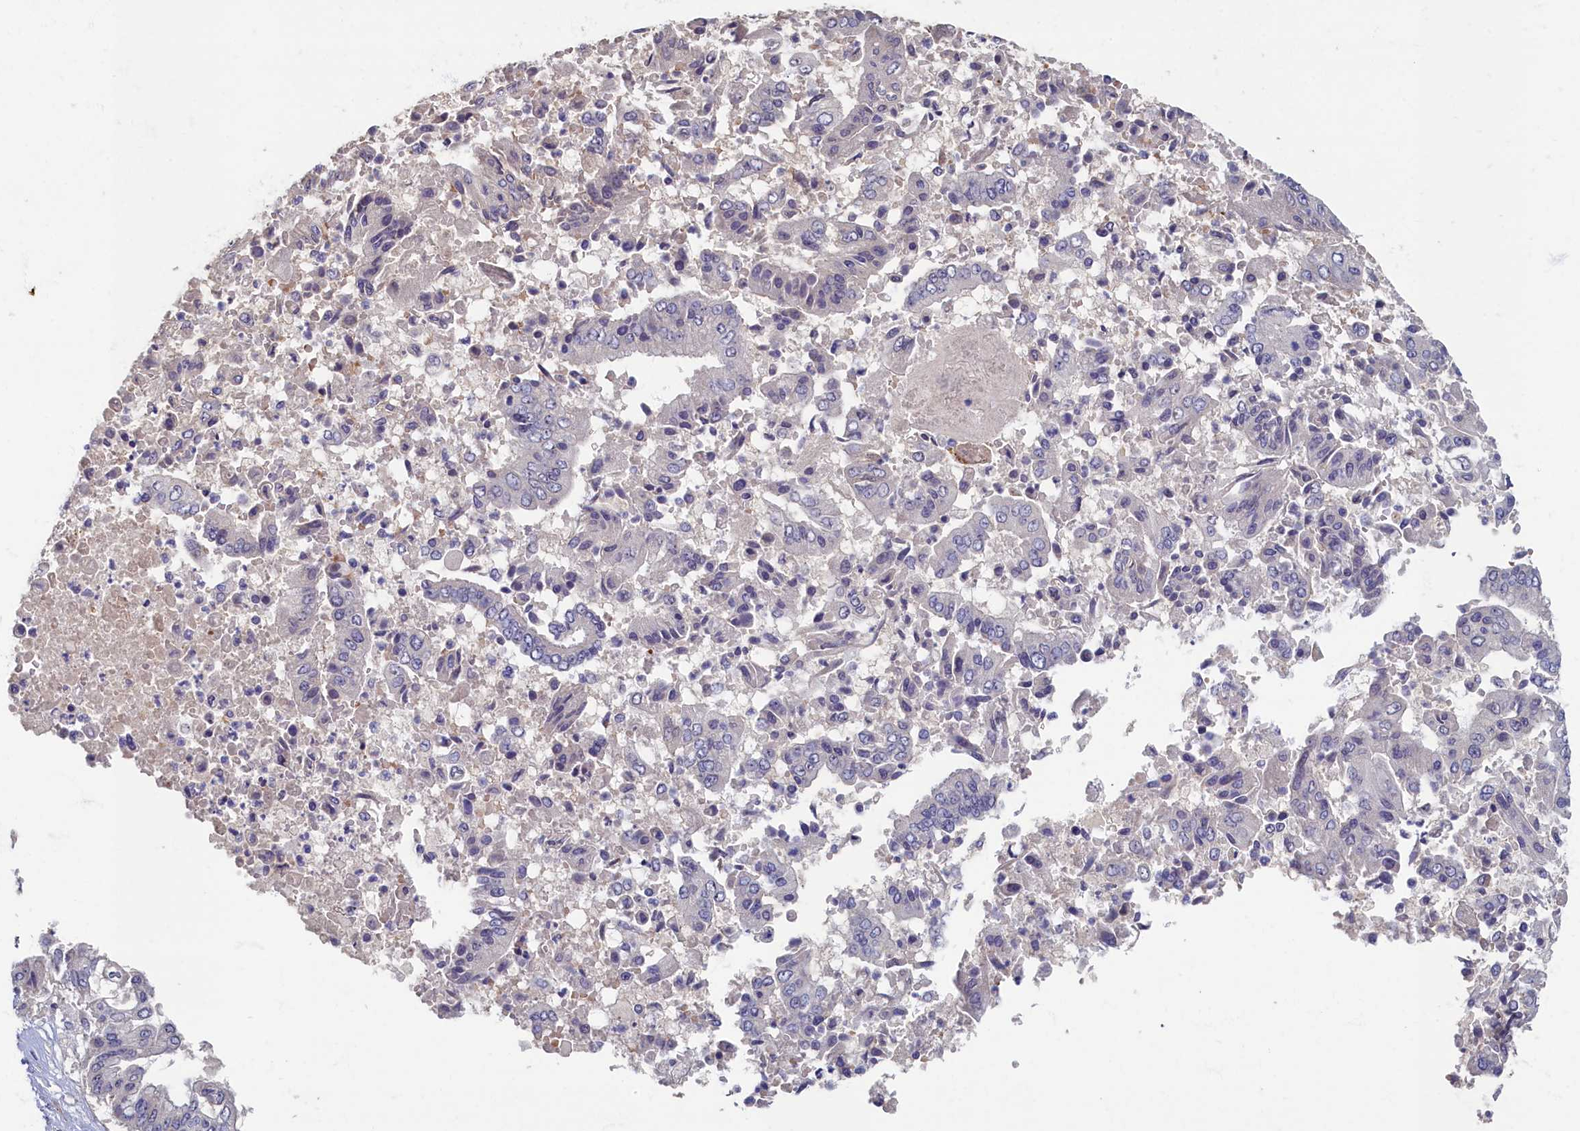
{"staining": {"intensity": "negative", "quantity": "none", "location": "none"}, "tissue": "pancreatic cancer", "cell_type": "Tumor cells", "image_type": "cancer", "snomed": [{"axis": "morphology", "description": "Adenocarcinoma, NOS"}, {"axis": "topography", "description": "Pancreas"}], "caption": "IHC micrograph of neoplastic tissue: human pancreatic cancer stained with DAB (3,3'-diaminobenzidine) displays no significant protein expression in tumor cells.", "gene": "HUNK", "patient": {"sex": "female", "age": 77}}